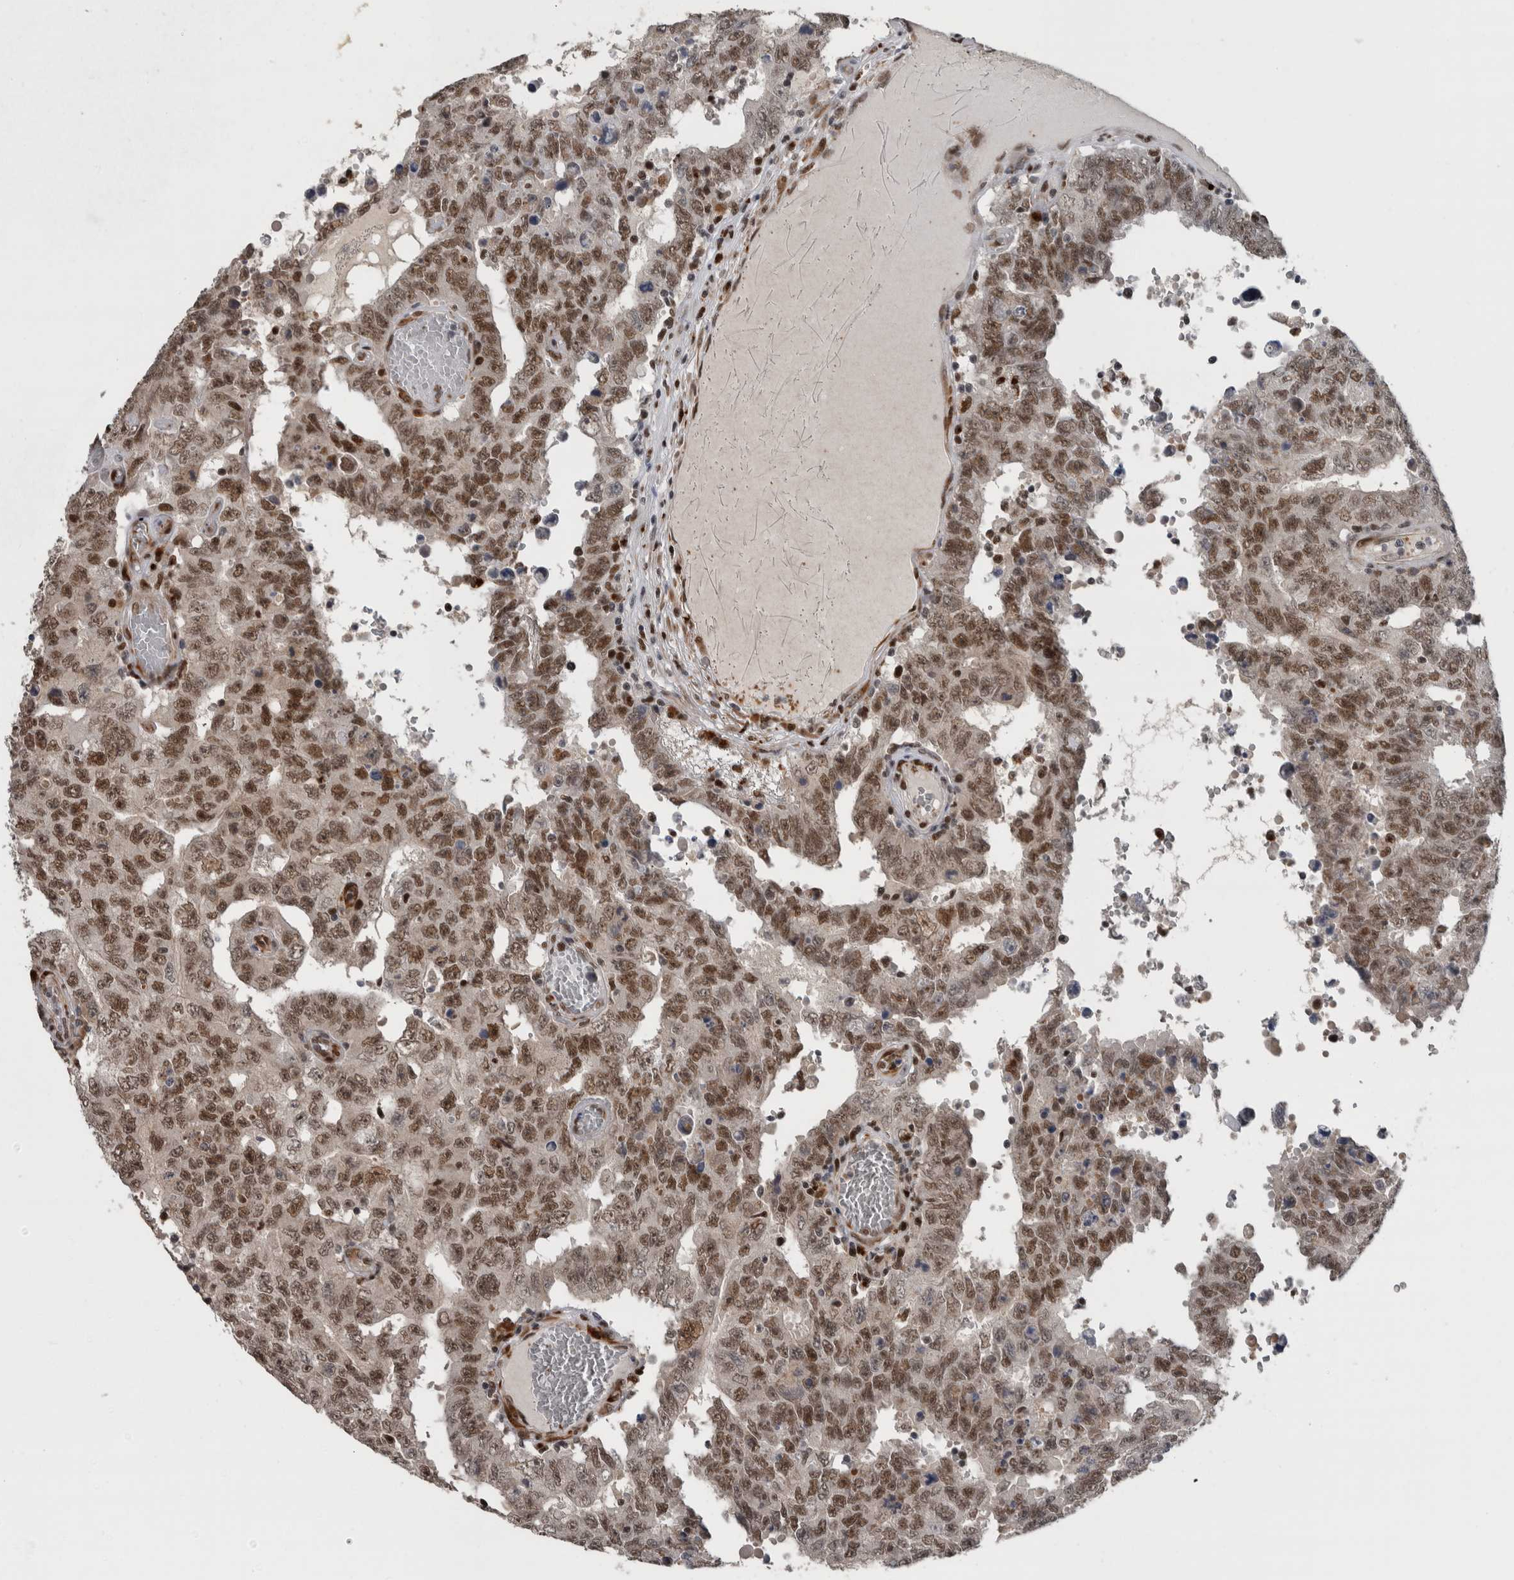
{"staining": {"intensity": "moderate", "quantity": ">75%", "location": "nuclear"}, "tissue": "testis cancer", "cell_type": "Tumor cells", "image_type": "cancer", "snomed": [{"axis": "morphology", "description": "Carcinoma, Embryonal, NOS"}, {"axis": "topography", "description": "Testis"}], "caption": "Protein expression analysis of human embryonal carcinoma (testis) reveals moderate nuclear expression in about >75% of tumor cells. (DAB IHC with brightfield microscopy, high magnification).", "gene": "POLD2", "patient": {"sex": "male", "age": 26}}